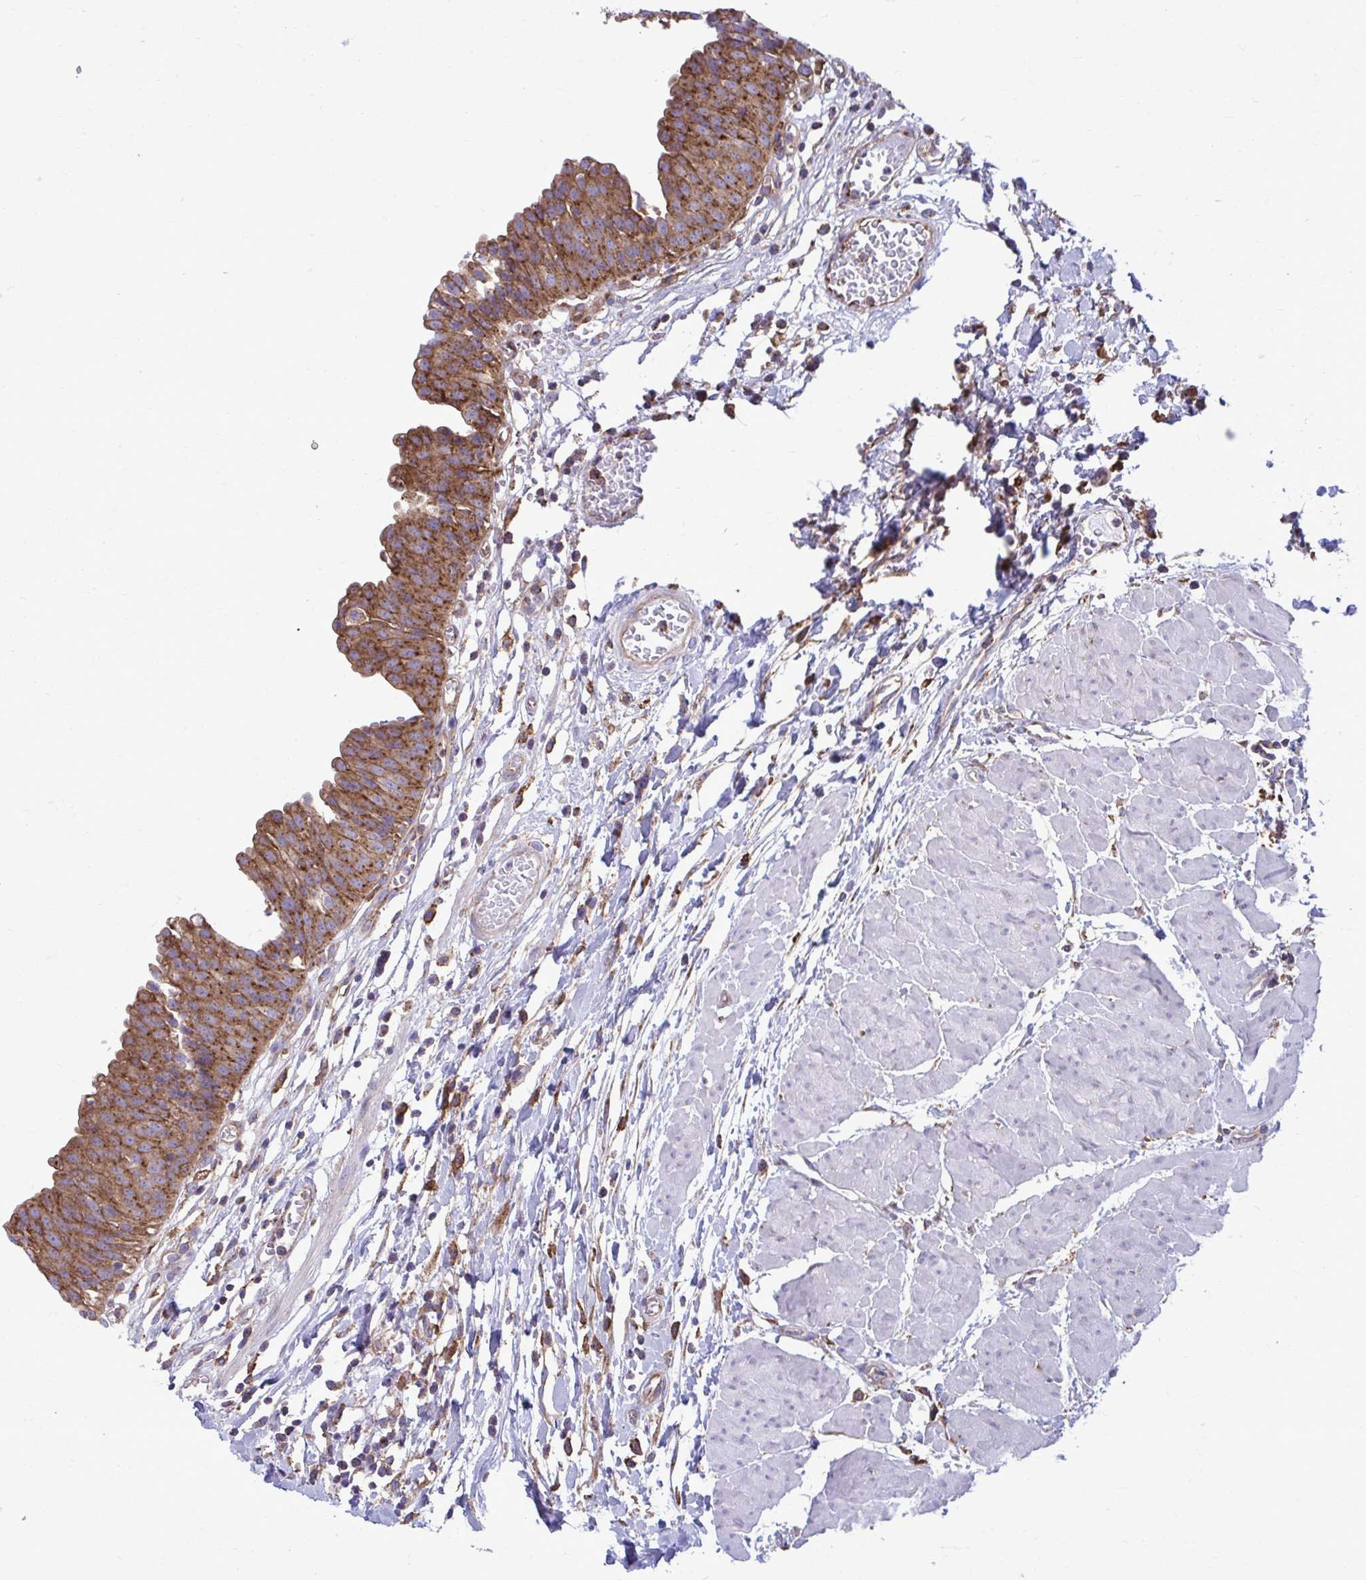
{"staining": {"intensity": "strong", "quantity": ">75%", "location": "cytoplasmic/membranous"}, "tissue": "urinary bladder", "cell_type": "Urothelial cells", "image_type": "normal", "snomed": [{"axis": "morphology", "description": "Normal tissue, NOS"}, {"axis": "topography", "description": "Urinary bladder"}], "caption": "Immunohistochemical staining of unremarkable urinary bladder demonstrates high levels of strong cytoplasmic/membranous expression in about >75% of urothelial cells.", "gene": "CLTA", "patient": {"sex": "male", "age": 64}}